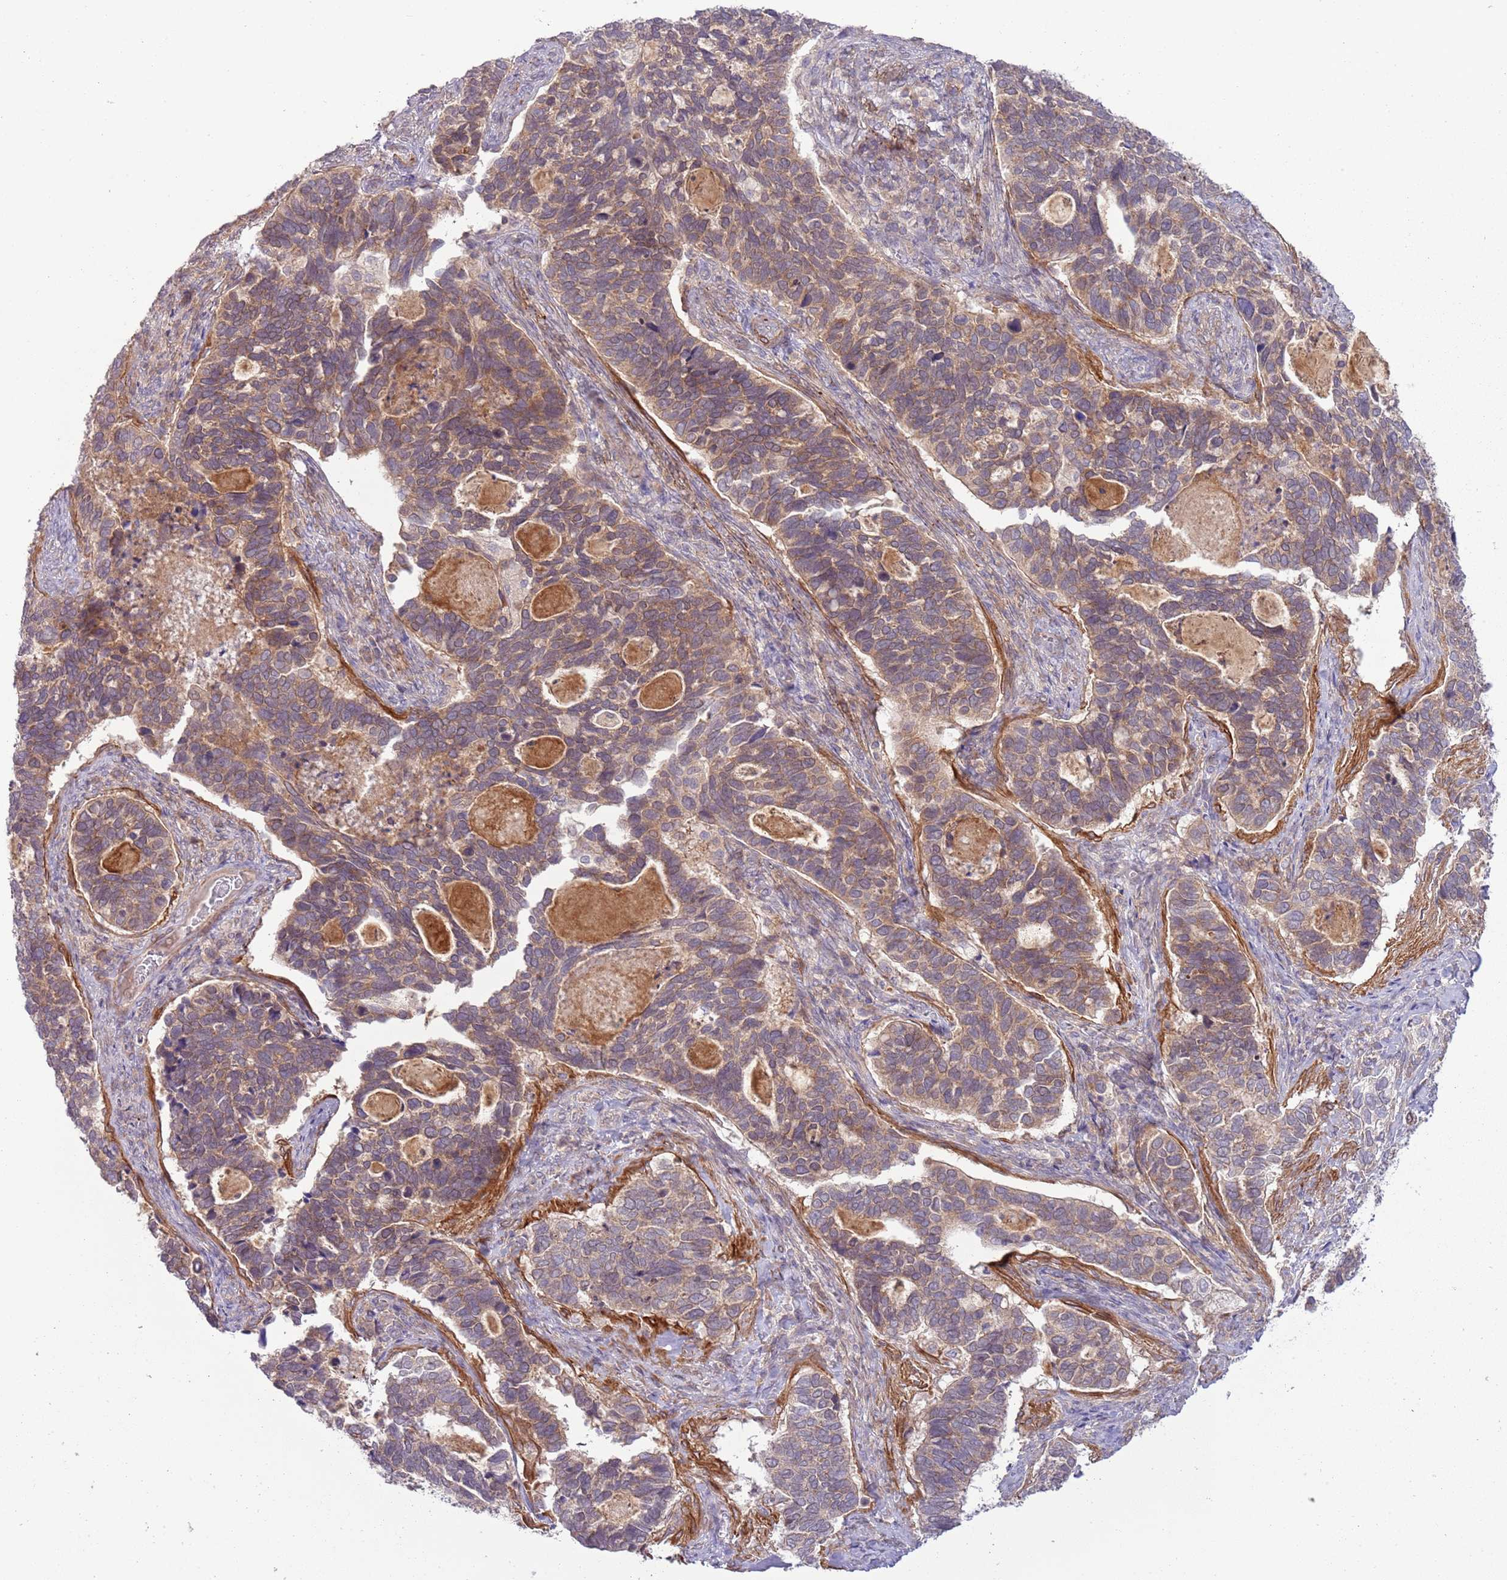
{"staining": {"intensity": "moderate", "quantity": ">75%", "location": "cytoplasmic/membranous"}, "tissue": "cervical cancer", "cell_type": "Tumor cells", "image_type": "cancer", "snomed": [{"axis": "morphology", "description": "Squamous cell carcinoma, NOS"}, {"axis": "topography", "description": "Cervix"}], "caption": "Immunohistochemistry (IHC) histopathology image of neoplastic tissue: squamous cell carcinoma (cervical) stained using immunohistochemistry exhibits medium levels of moderate protein expression localized specifically in the cytoplasmic/membranous of tumor cells, appearing as a cytoplasmic/membranous brown color.", "gene": "DTD2", "patient": {"sex": "female", "age": 38}}